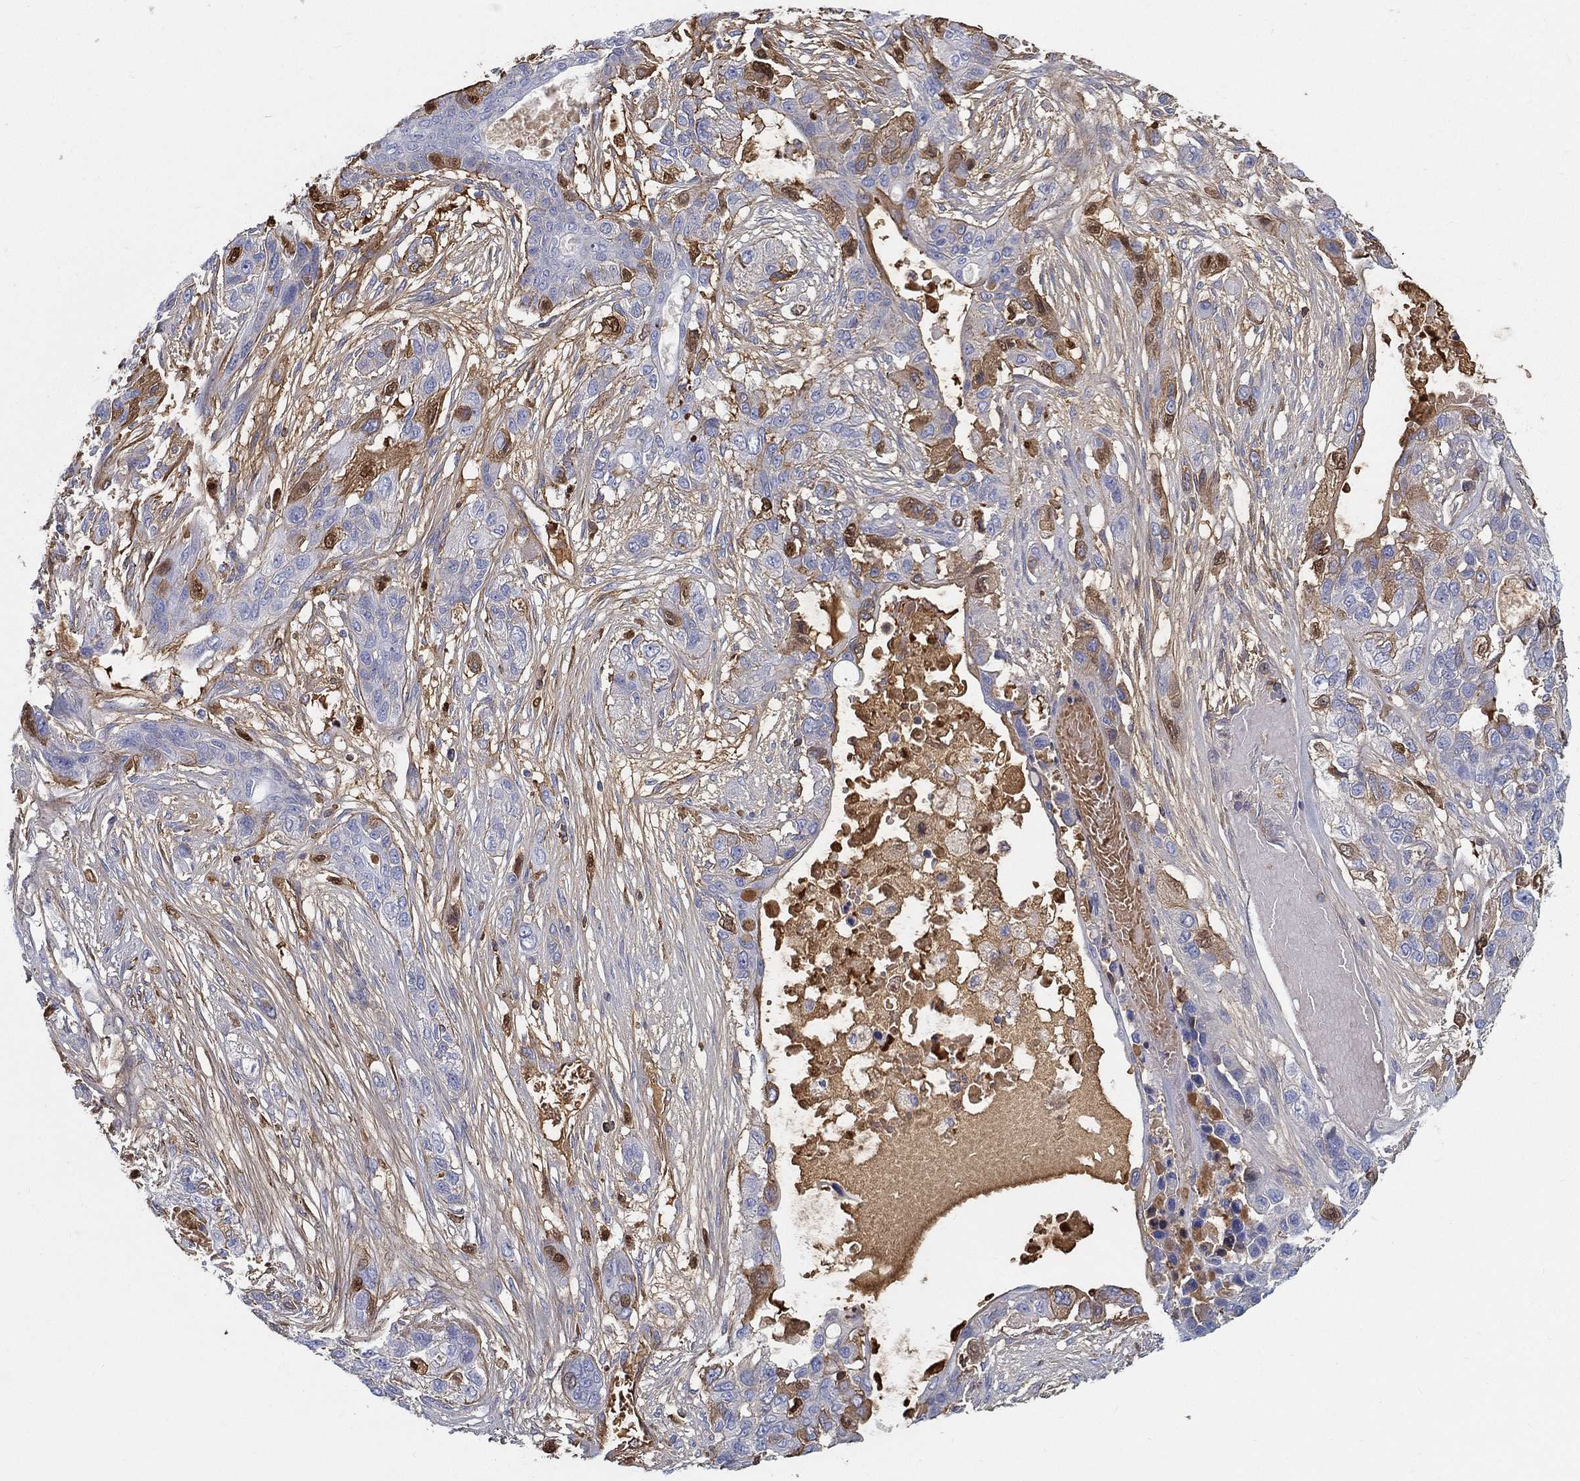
{"staining": {"intensity": "moderate", "quantity": "<25%", "location": "cytoplasmic/membranous"}, "tissue": "lung cancer", "cell_type": "Tumor cells", "image_type": "cancer", "snomed": [{"axis": "morphology", "description": "Squamous cell carcinoma, NOS"}, {"axis": "topography", "description": "Lung"}], "caption": "This micrograph displays immunohistochemistry (IHC) staining of lung cancer, with low moderate cytoplasmic/membranous positivity in approximately <25% of tumor cells.", "gene": "IFNB1", "patient": {"sex": "female", "age": 70}}